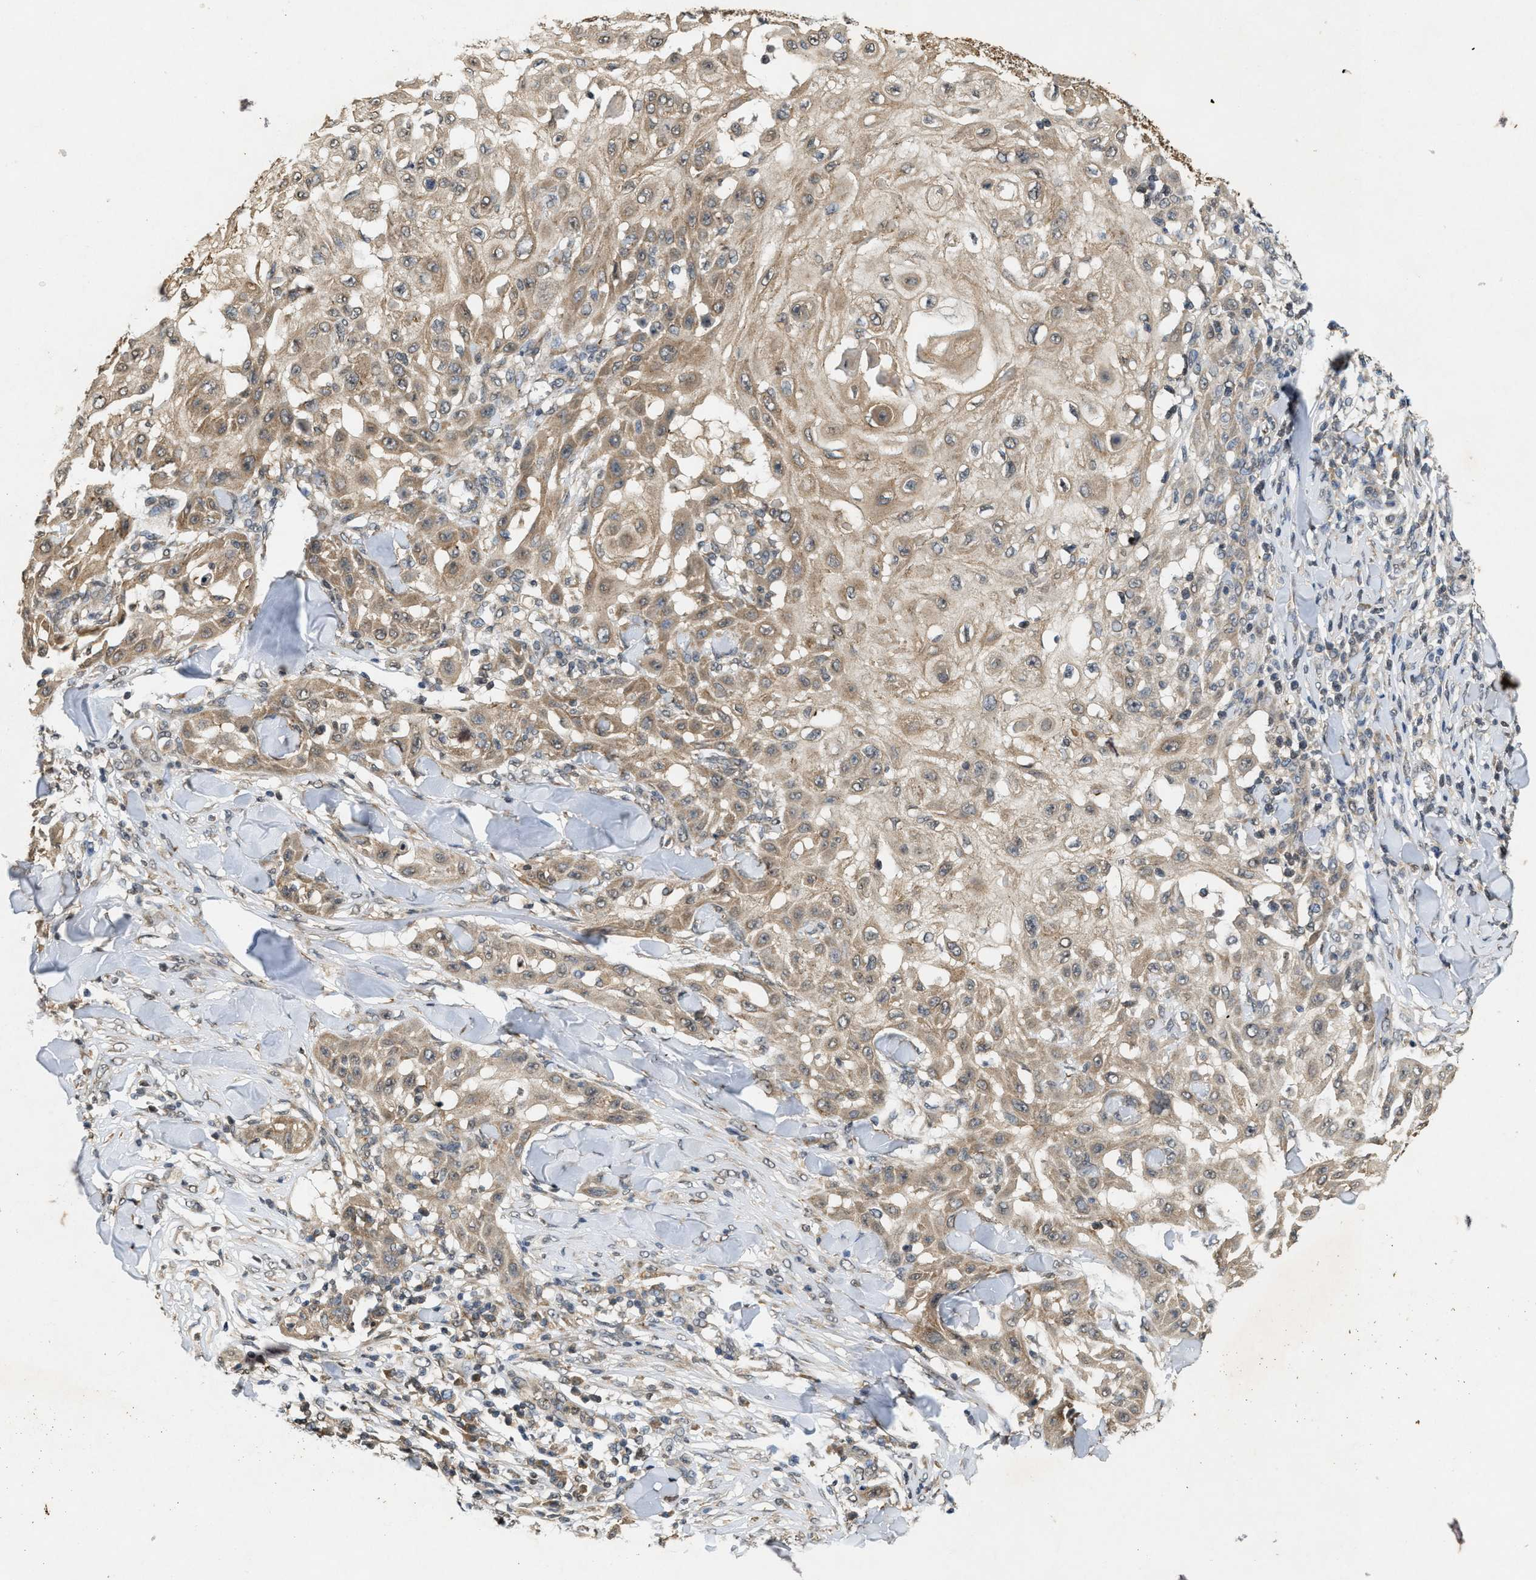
{"staining": {"intensity": "moderate", "quantity": ">75%", "location": "cytoplasmic/membranous"}, "tissue": "skin cancer", "cell_type": "Tumor cells", "image_type": "cancer", "snomed": [{"axis": "morphology", "description": "Squamous cell carcinoma, NOS"}, {"axis": "topography", "description": "Skin"}], "caption": "The photomicrograph exhibits staining of skin squamous cell carcinoma, revealing moderate cytoplasmic/membranous protein expression (brown color) within tumor cells.", "gene": "KIF21A", "patient": {"sex": "male", "age": 24}}